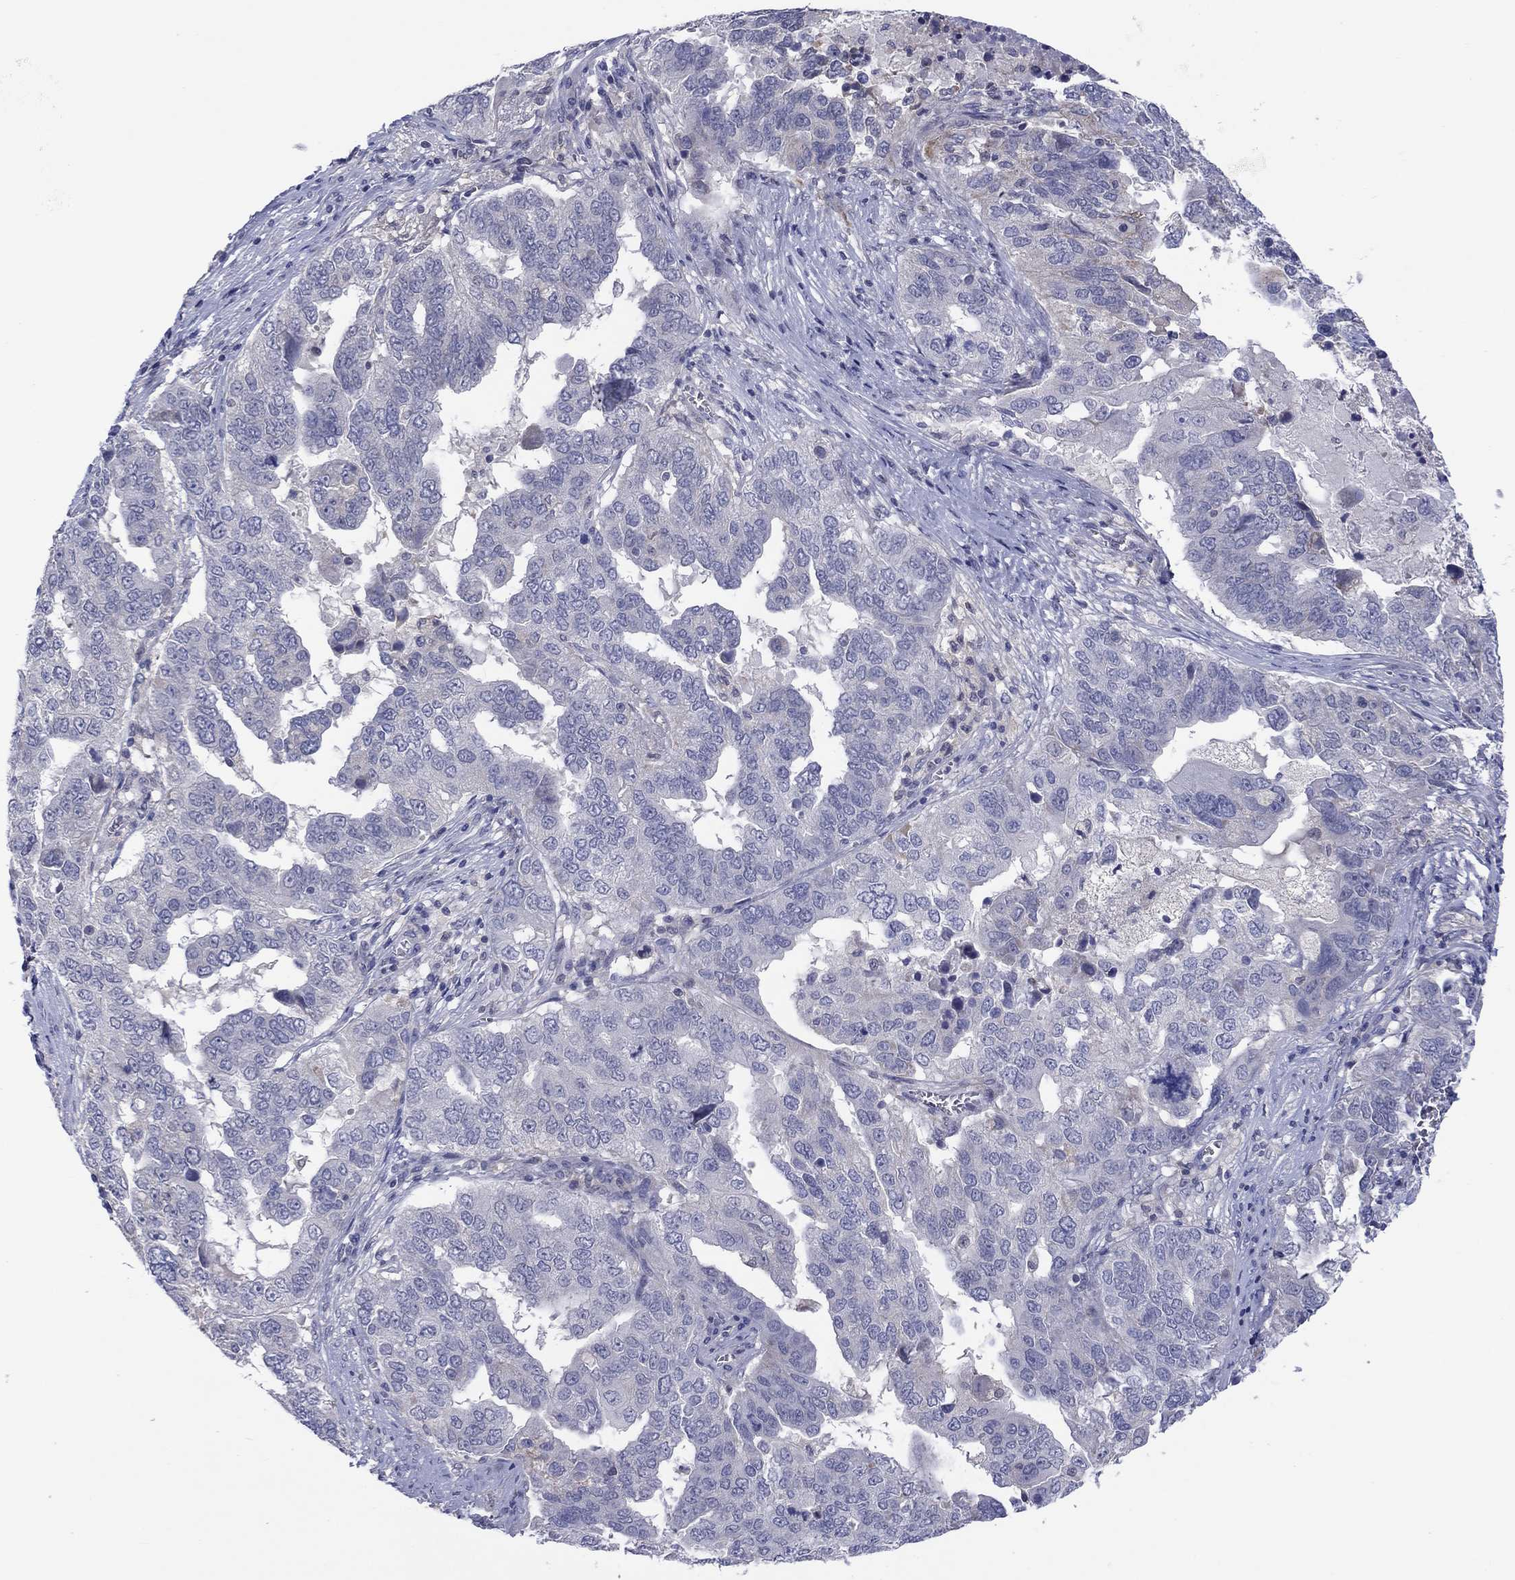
{"staining": {"intensity": "negative", "quantity": "none", "location": "none"}, "tissue": "ovarian cancer", "cell_type": "Tumor cells", "image_type": "cancer", "snomed": [{"axis": "morphology", "description": "Carcinoma, endometroid"}, {"axis": "topography", "description": "Soft tissue"}, {"axis": "topography", "description": "Ovary"}], "caption": "Human endometroid carcinoma (ovarian) stained for a protein using immunohistochemistry reveals no positivity in tumor cells.", "gene": "CYP2B6", "patient": {"sex": "female", "age": 52}}